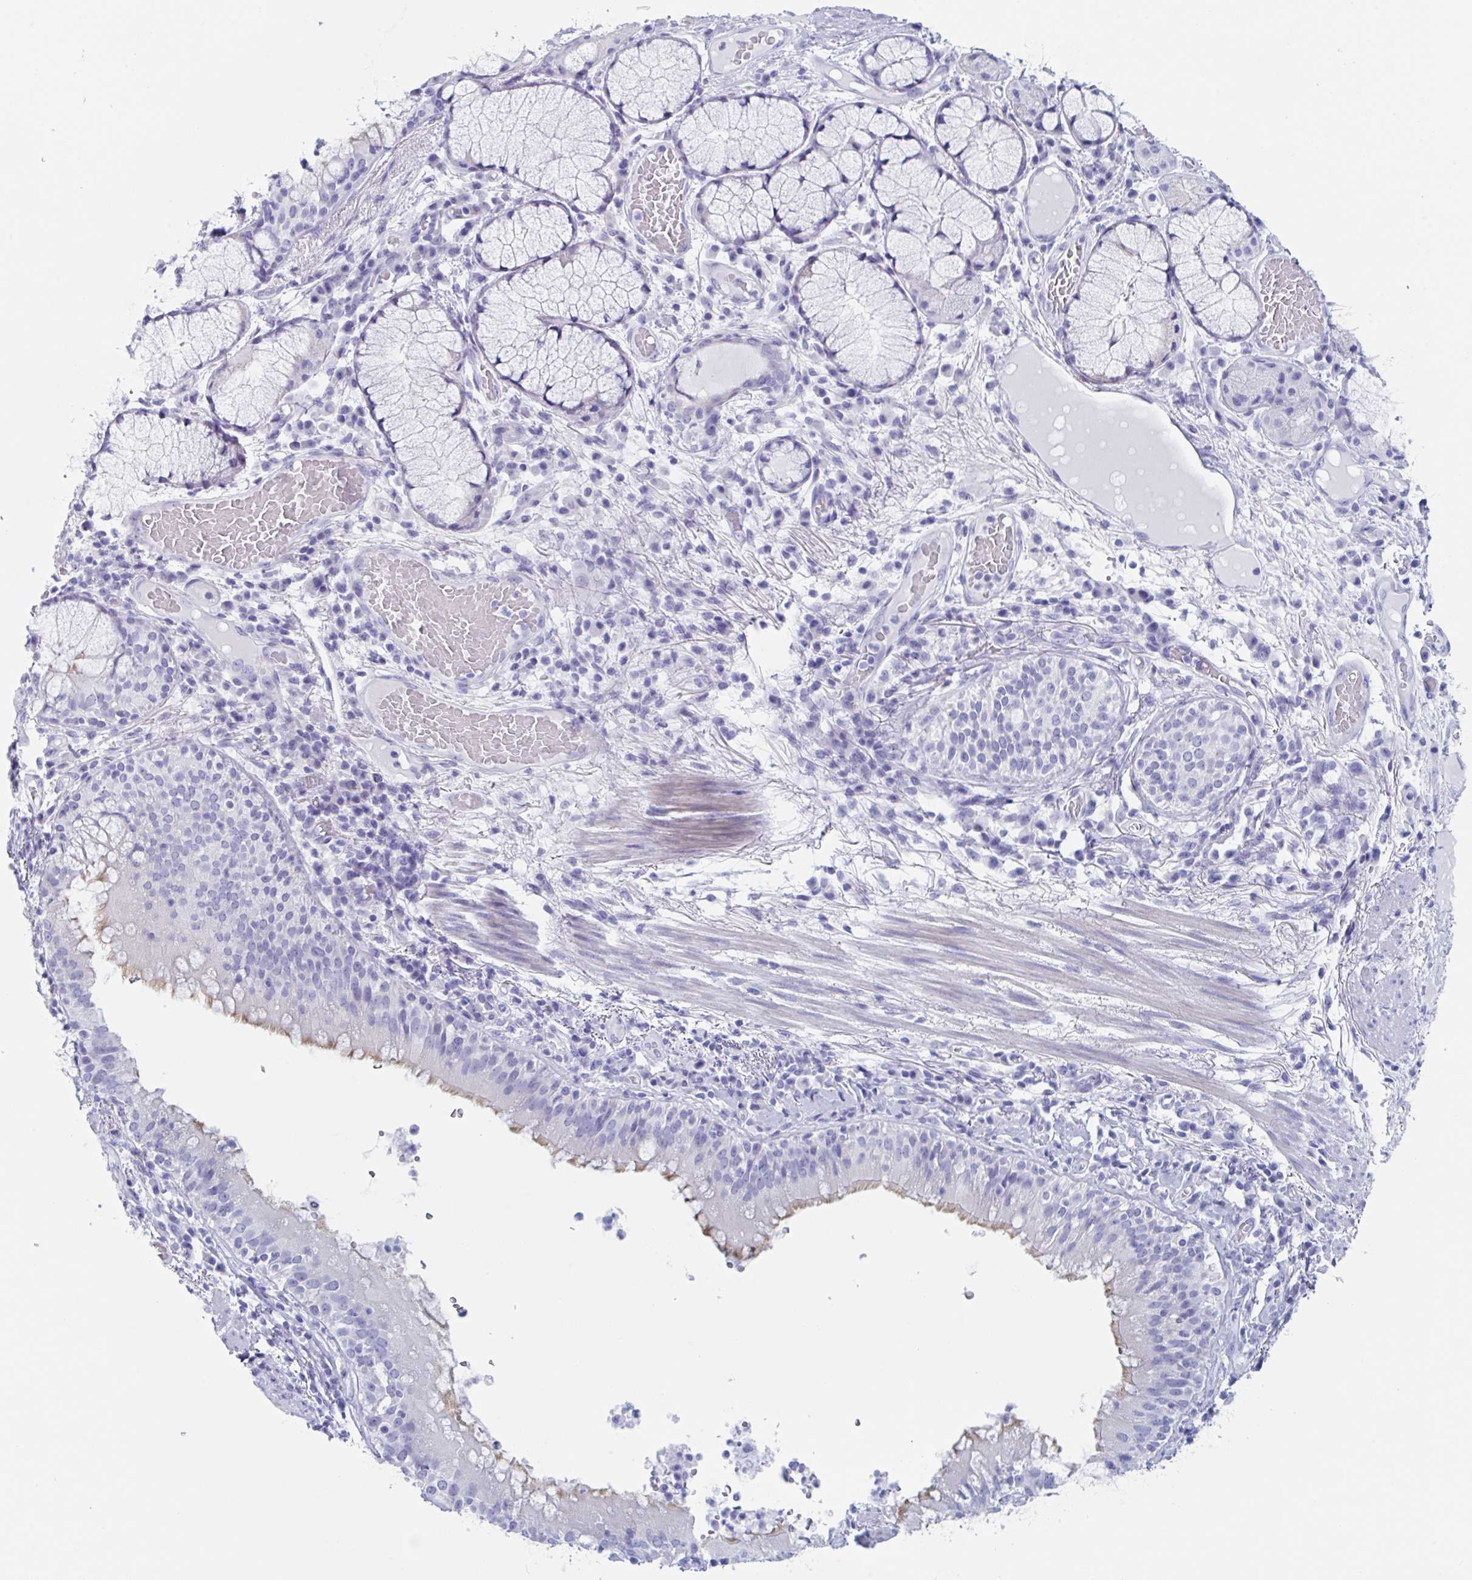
{"staining": {"intensity": "weak", "quantity": "<25%", "location": "cytoplasmic/membranous"}, "tissue": "bronchus", "cell_type": "Respiratory epithelial cells", "image_type": "normal", "snomed": [{"axis": "morphology", "description": "Normal tissue, NOS"}, {"axis": "topography", "description": "Cartilage tissue"}, {"axis": "topography", "description": "Bronchus"}], "caption": "High power microscopy histopathology image of an immunohistochemistry histopathology image of normal bronchus, revealing no significant positivity in respiratory epithelial cells. (DAB immunohistochemistry, high magnification).", "gene": "ZPBP", "patient": {"sex": "male", "age": 56}}